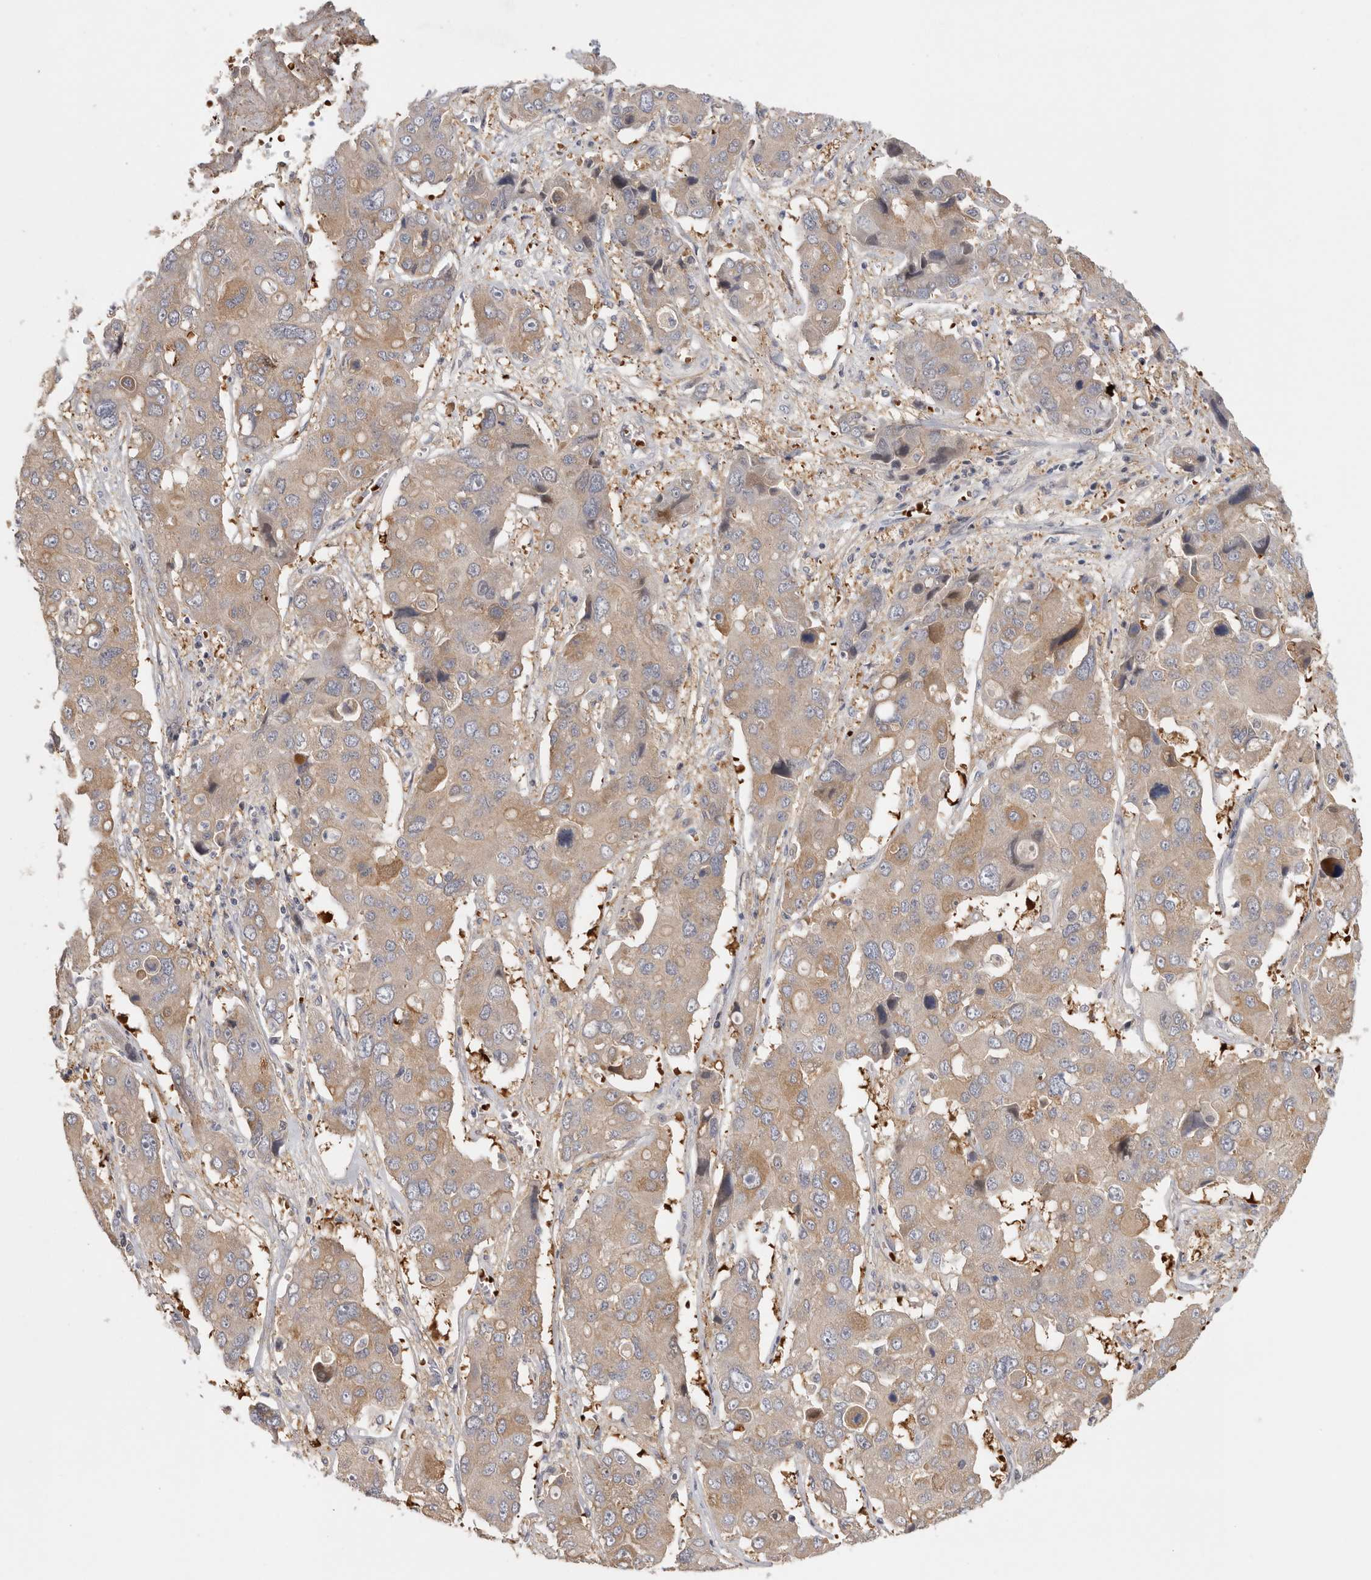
{"staining": {"intensity": "moderate", "quantity": "<25%", "location": "cytoplasmic/membranous"}, "tissue": "liver cancer", "cell_type": "Tumor cells", "image_type": "cancer", "snomed": [{"axis": "morphology", "description": "Cholangiocarcinoma"}, {"axis": "topography", "description": "Liver"}], "caption": "Moderate cytoplasmic/membranous expression for a protein is present in approximately <25% of tumor cells of liver cancer using IHC.", "gene": "CFAP298", "patient": {"sex": "male", "age": 67}}